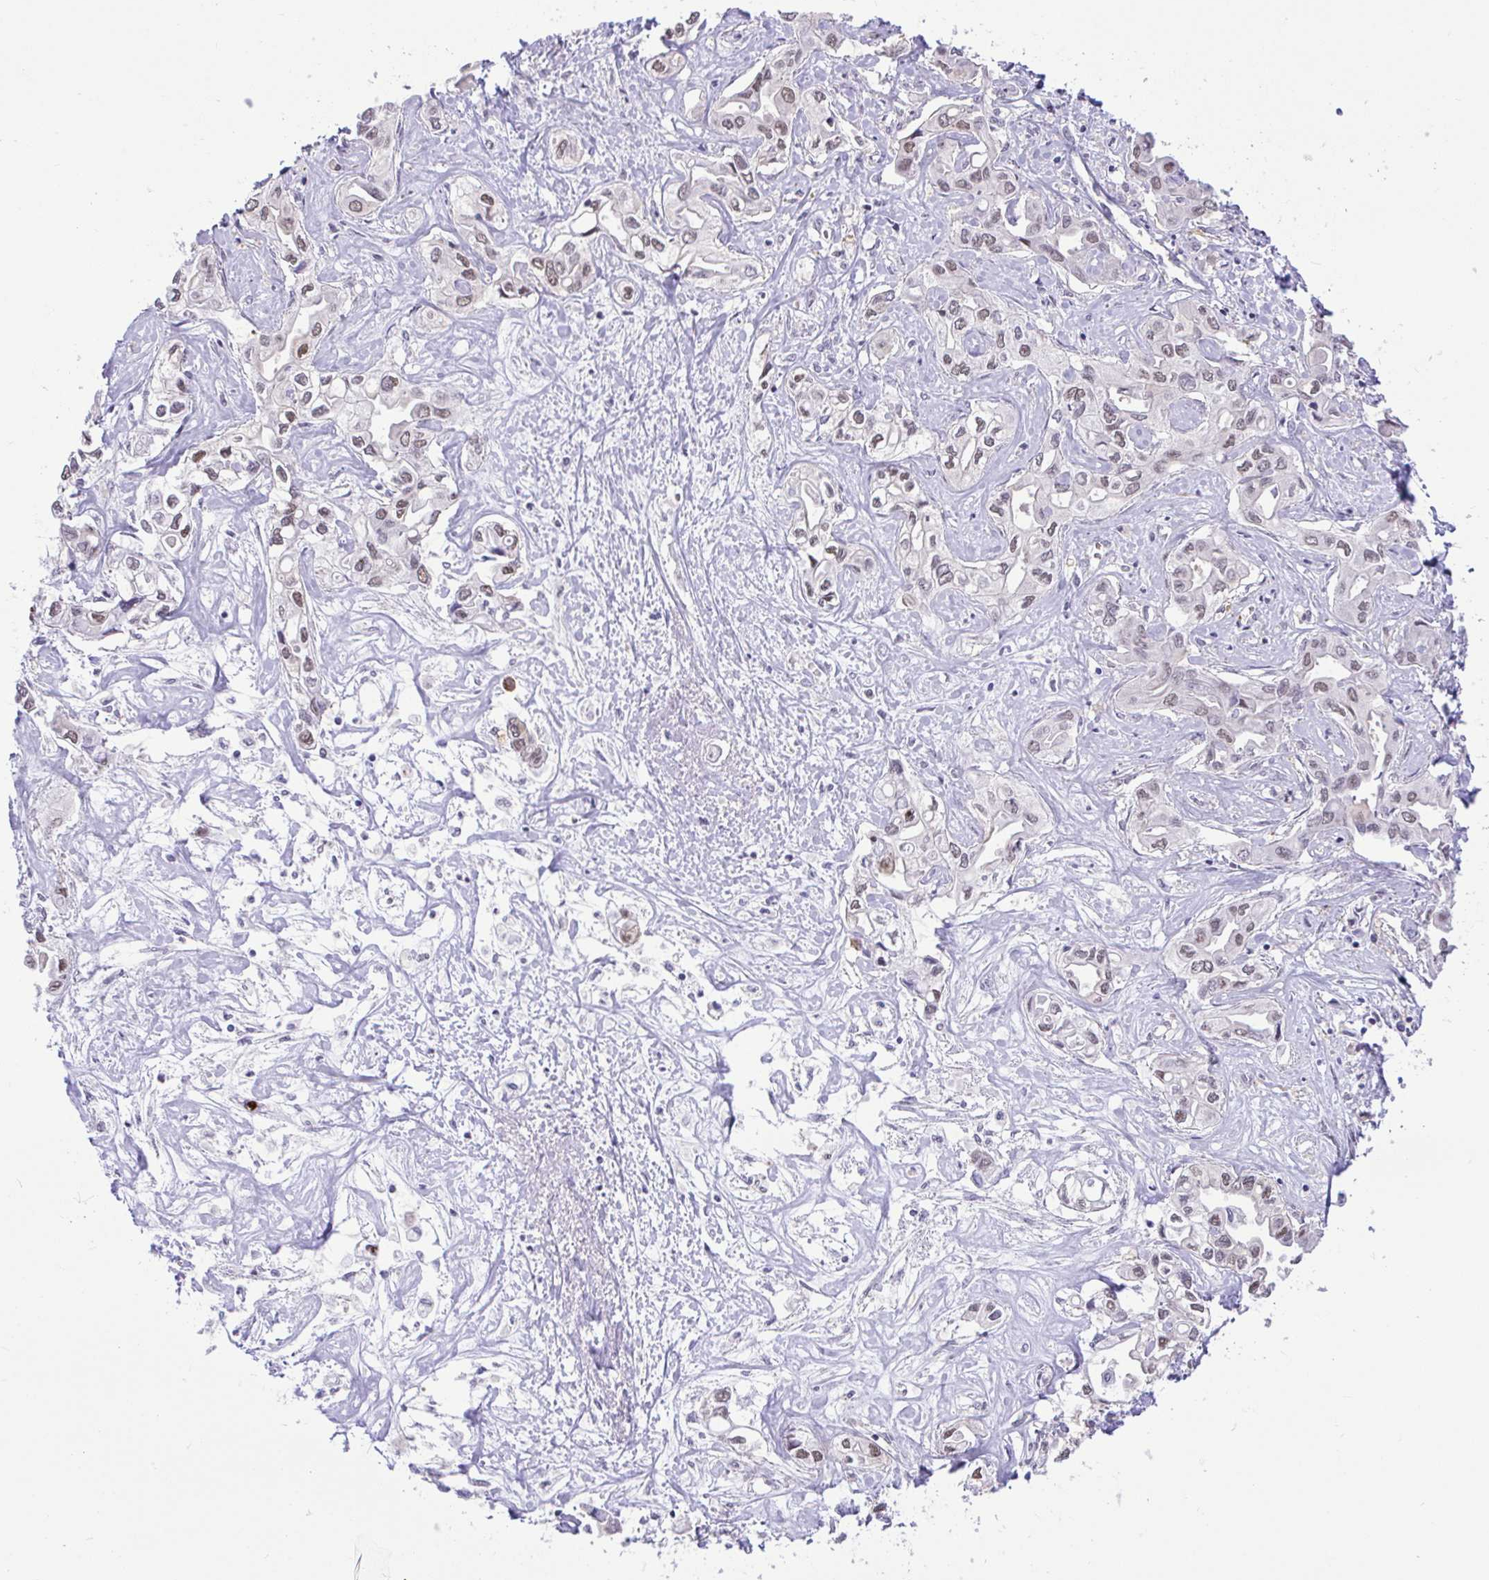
{"staining": {"intensity": "weak", "quantity": ">75%", "location": "nuclear"}, "tissue": "liver cancer", "cell_type": "Tumor cells", "image_type": "cancer", "snomed": [{"axis": "morphology", "description": "Cholangiocarcinoma"}, {"axis": "topography", "description": "Liver"}], "caption": "Brown immunohistochemical staining in human liver cancer (cholangiocarcinoma) exhibits weak nuclear positivity in about >75% of tumor cells. (brown staining indicates protein expression, while blue staining denotes nuclei).", "gene": "ZNF485", "patient": {"sex": "female", "age": 64}}